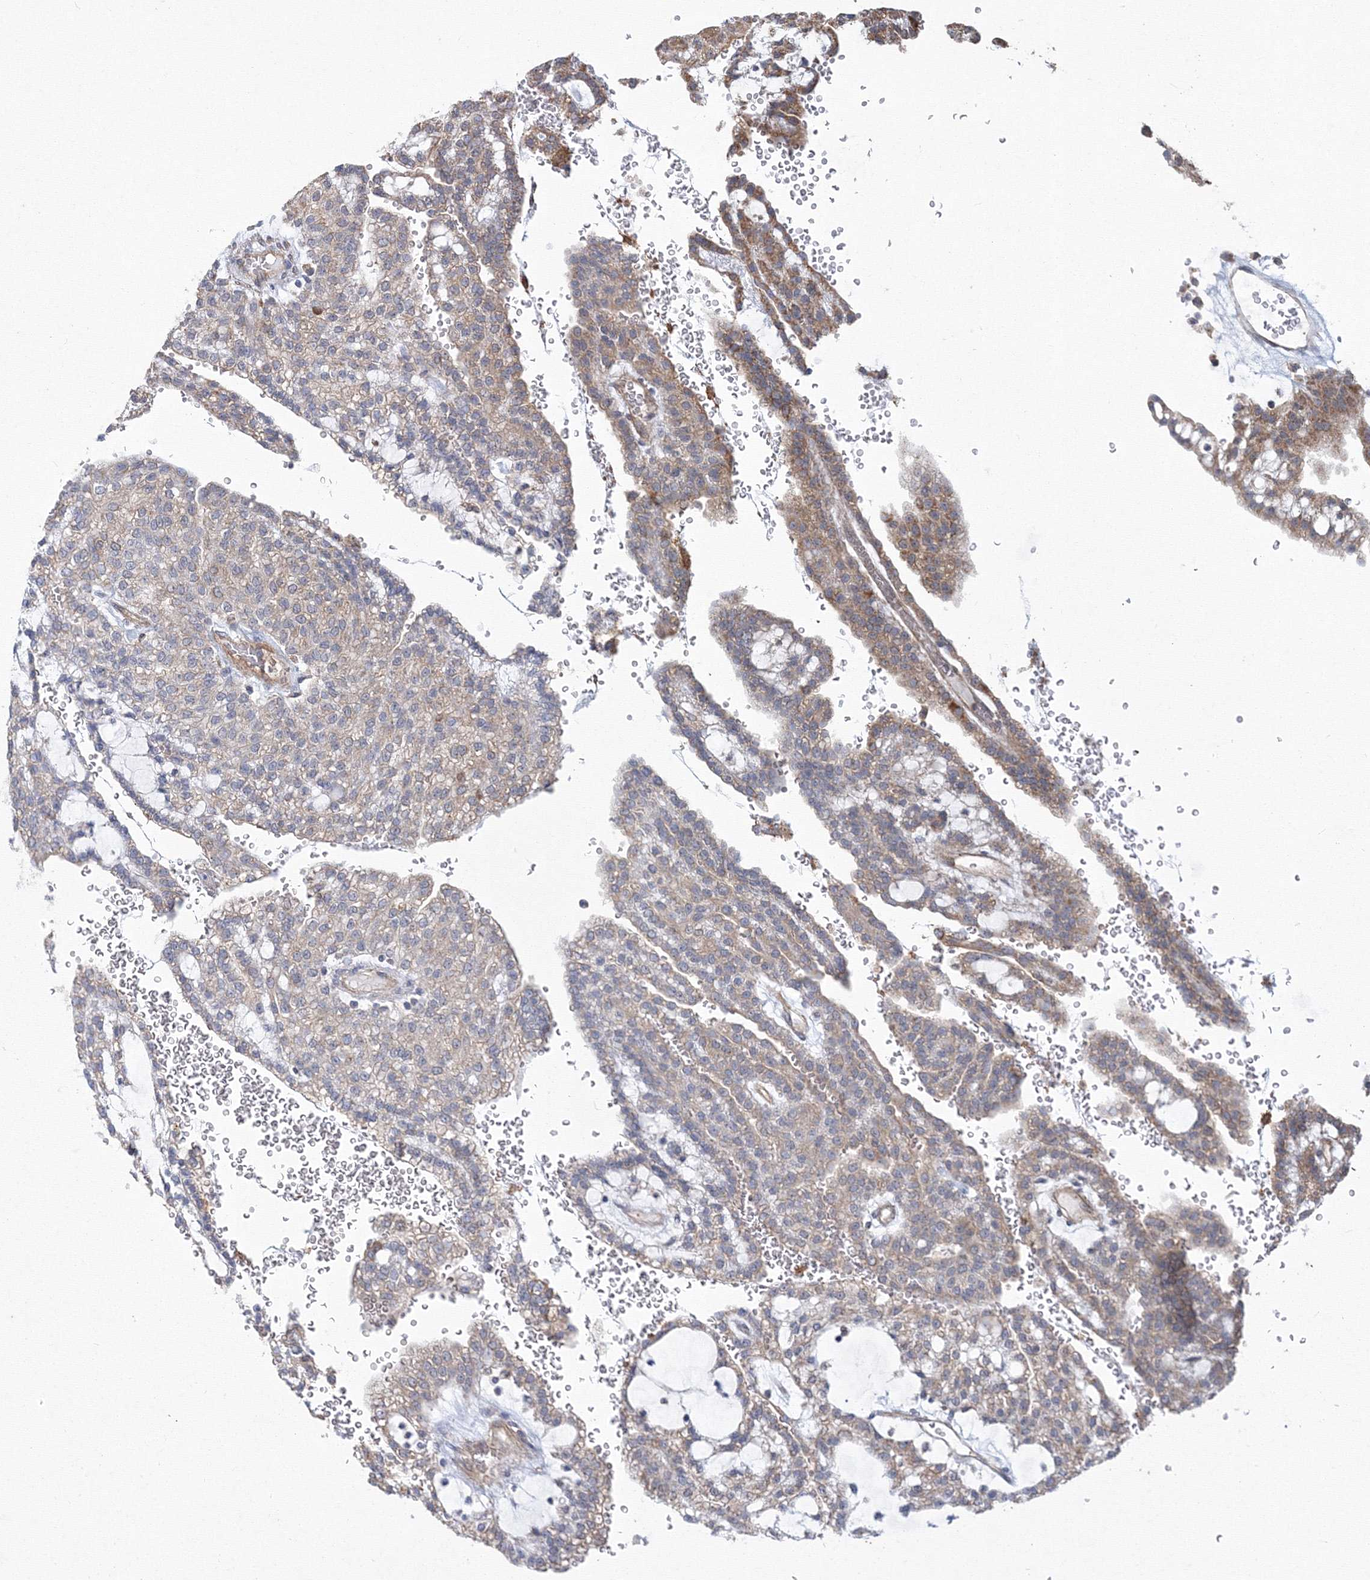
{"staining": {"intensity": "moderate", "quantity": "25%-75%", "location": "cytoplasmic/membranous"}, "tissue": "renal cancer", "cell_type": "Tumor cells", "image_type": "cancer", "snomed": [{"axis": "morphology", "description": "Adenocarcinoma, NOS"}, {"axis": "topography", "description": "Kidney"}], "caption": "Adenocarcinoma (renal) stained with a protein marker exhibits moderate staining in tumor cells.", "gene": "TMEM139", "patient": {"sex": "male", "age": 63}}